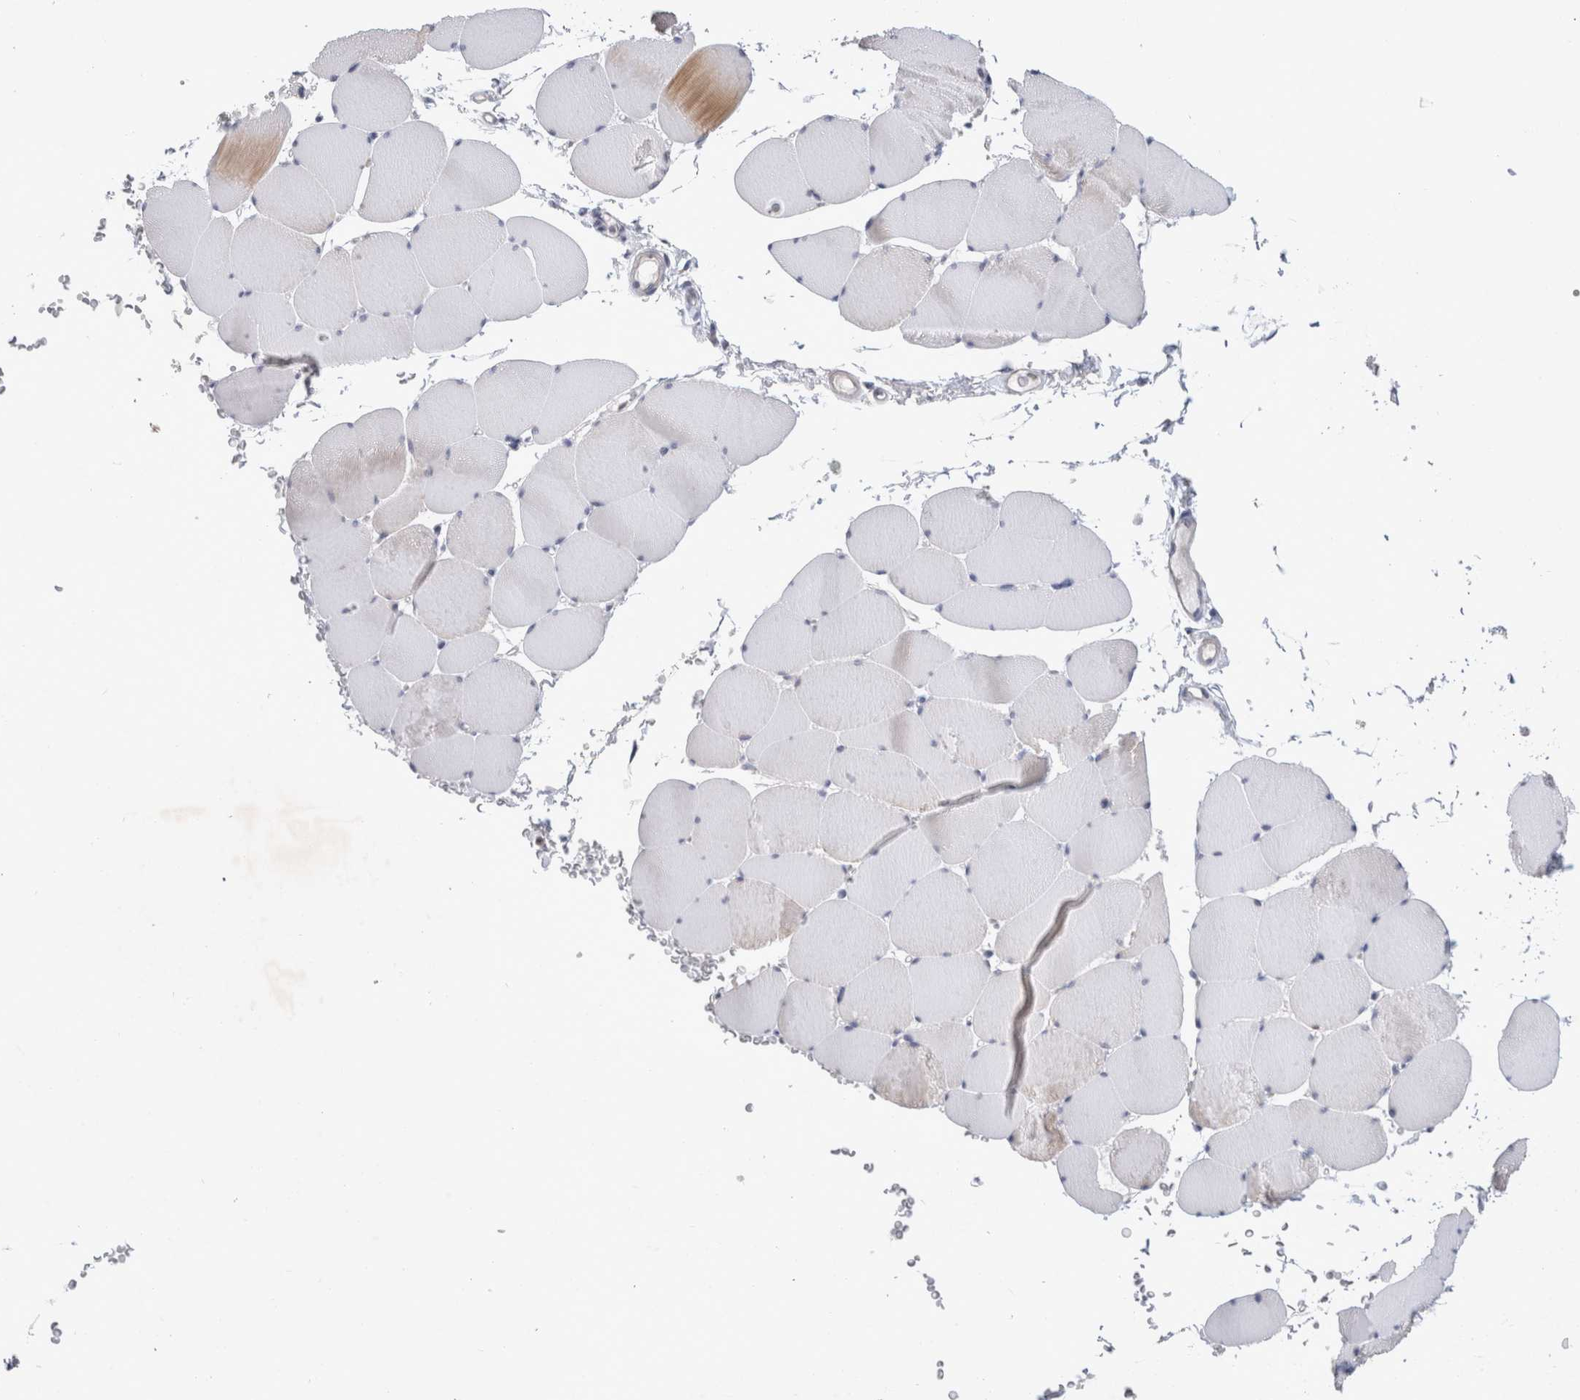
{"staining": {"intensity": "weak", "quantity": "<25%", "location": "cytoplasmic/membranous"}, "tissue": "skeletal muscle", "cell_type": "Myocytes", "image_type": "normal", "snomed": [{"axis": "morphology", "description": "Normal tissue, NOS"}, {"axis": "topography", "description": "Skeletal muscle"}], "caption": "DAB (3,3'-diaminobenzidine) immunohistochemical staining of normal skeletal muscle exhibits no significant positivity in myocytes.", "gene": "NEDD4L", "patient": {"sex": "male", "age": 62}}